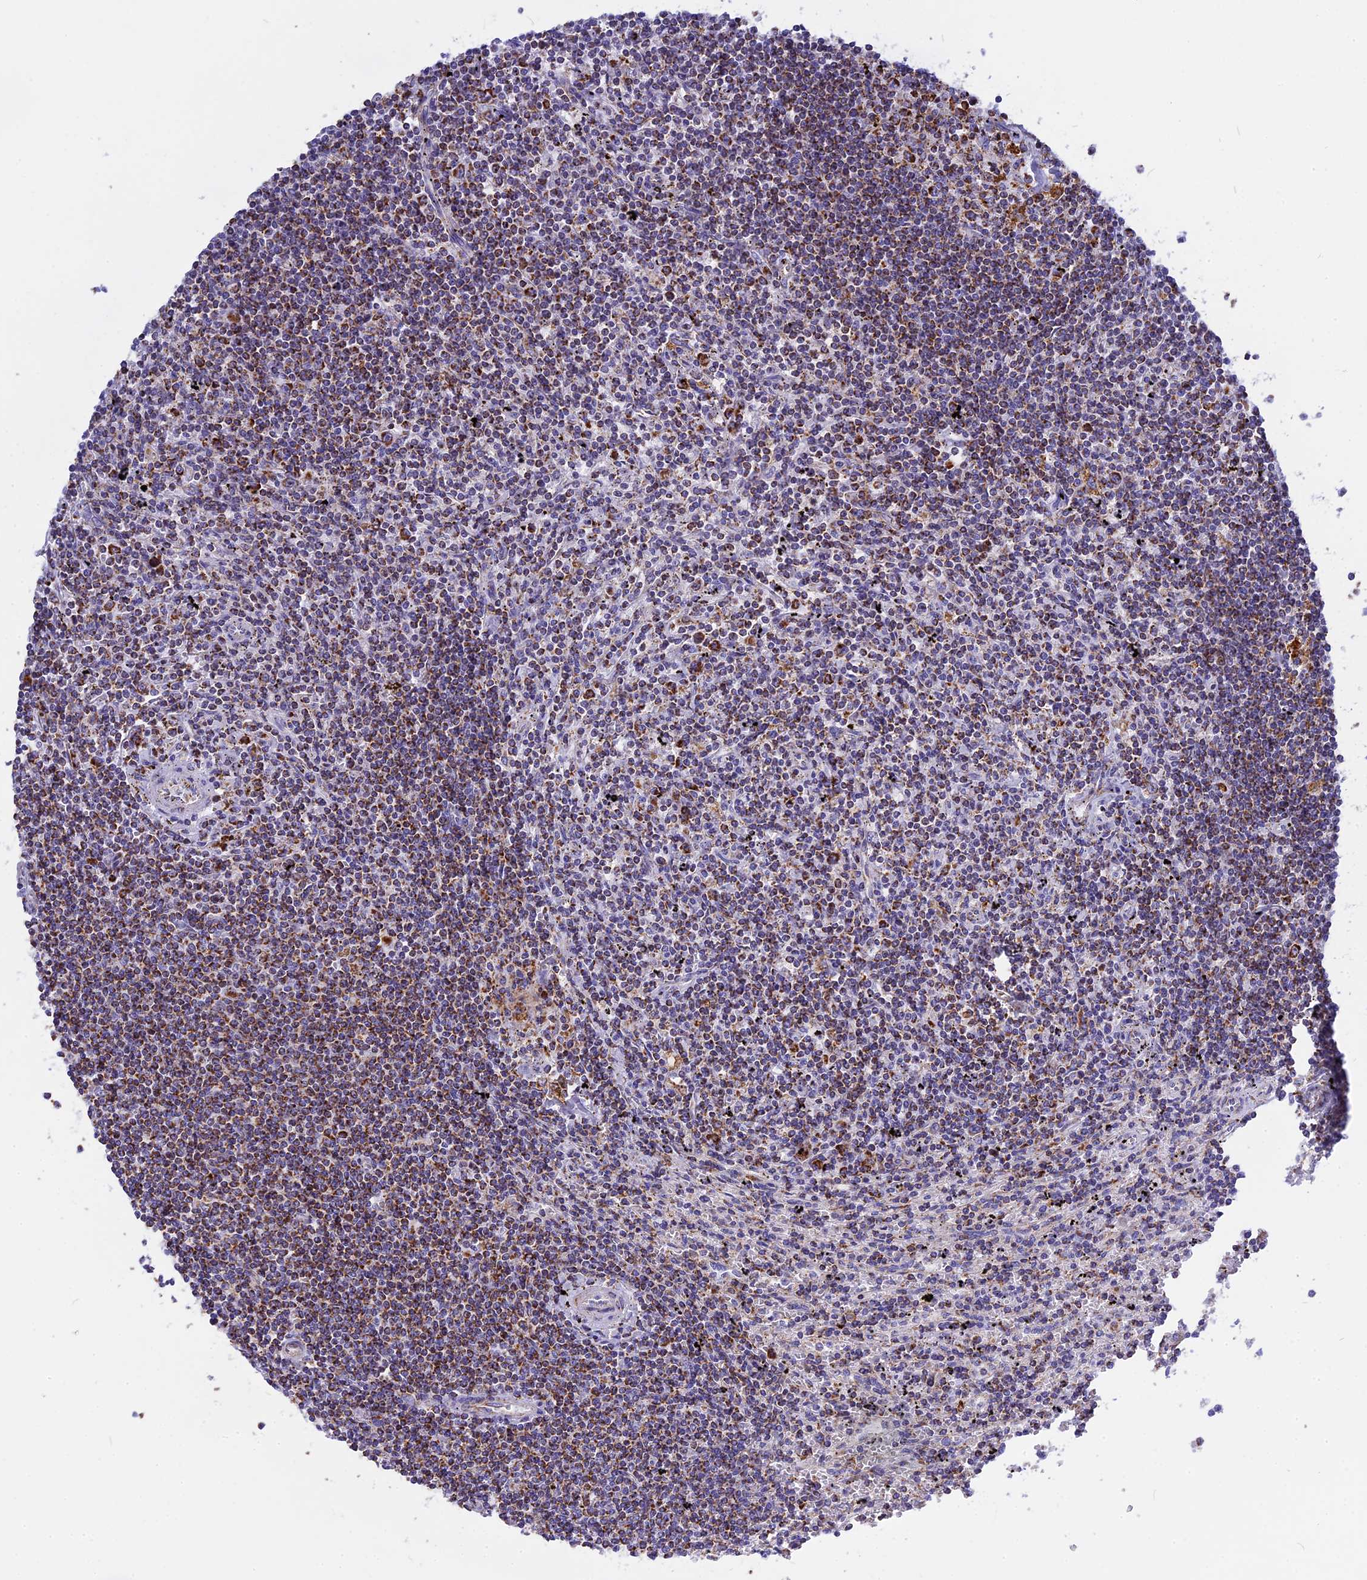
{"staining": {"intensity": "moderate", "quantity": ">75%", "location": "cytoplasmic/membranous"}, "tissue": "lymphoma", "cell_type": "Tumor cells", "image_type": "cancer", "snomed": [{"axis": "morphology", "description": "Malignant lymphoma, non-Hodgkin's type, Low grade"}, {"axis": "topography", "description": "Spleen"}], "caption": "High-magnification brightfield microscopy of lymphoma stained with DAB (3,3'-diaminobenzidine) (brown) and counterstained with hematoxylin (blue). tumor cells exhibit moderate cytoplasmic/membranous positivity is appreciated in approximately>75% of cells.", "gene": "VDAC2", "patient": {"sex": "male", "age": 76}}